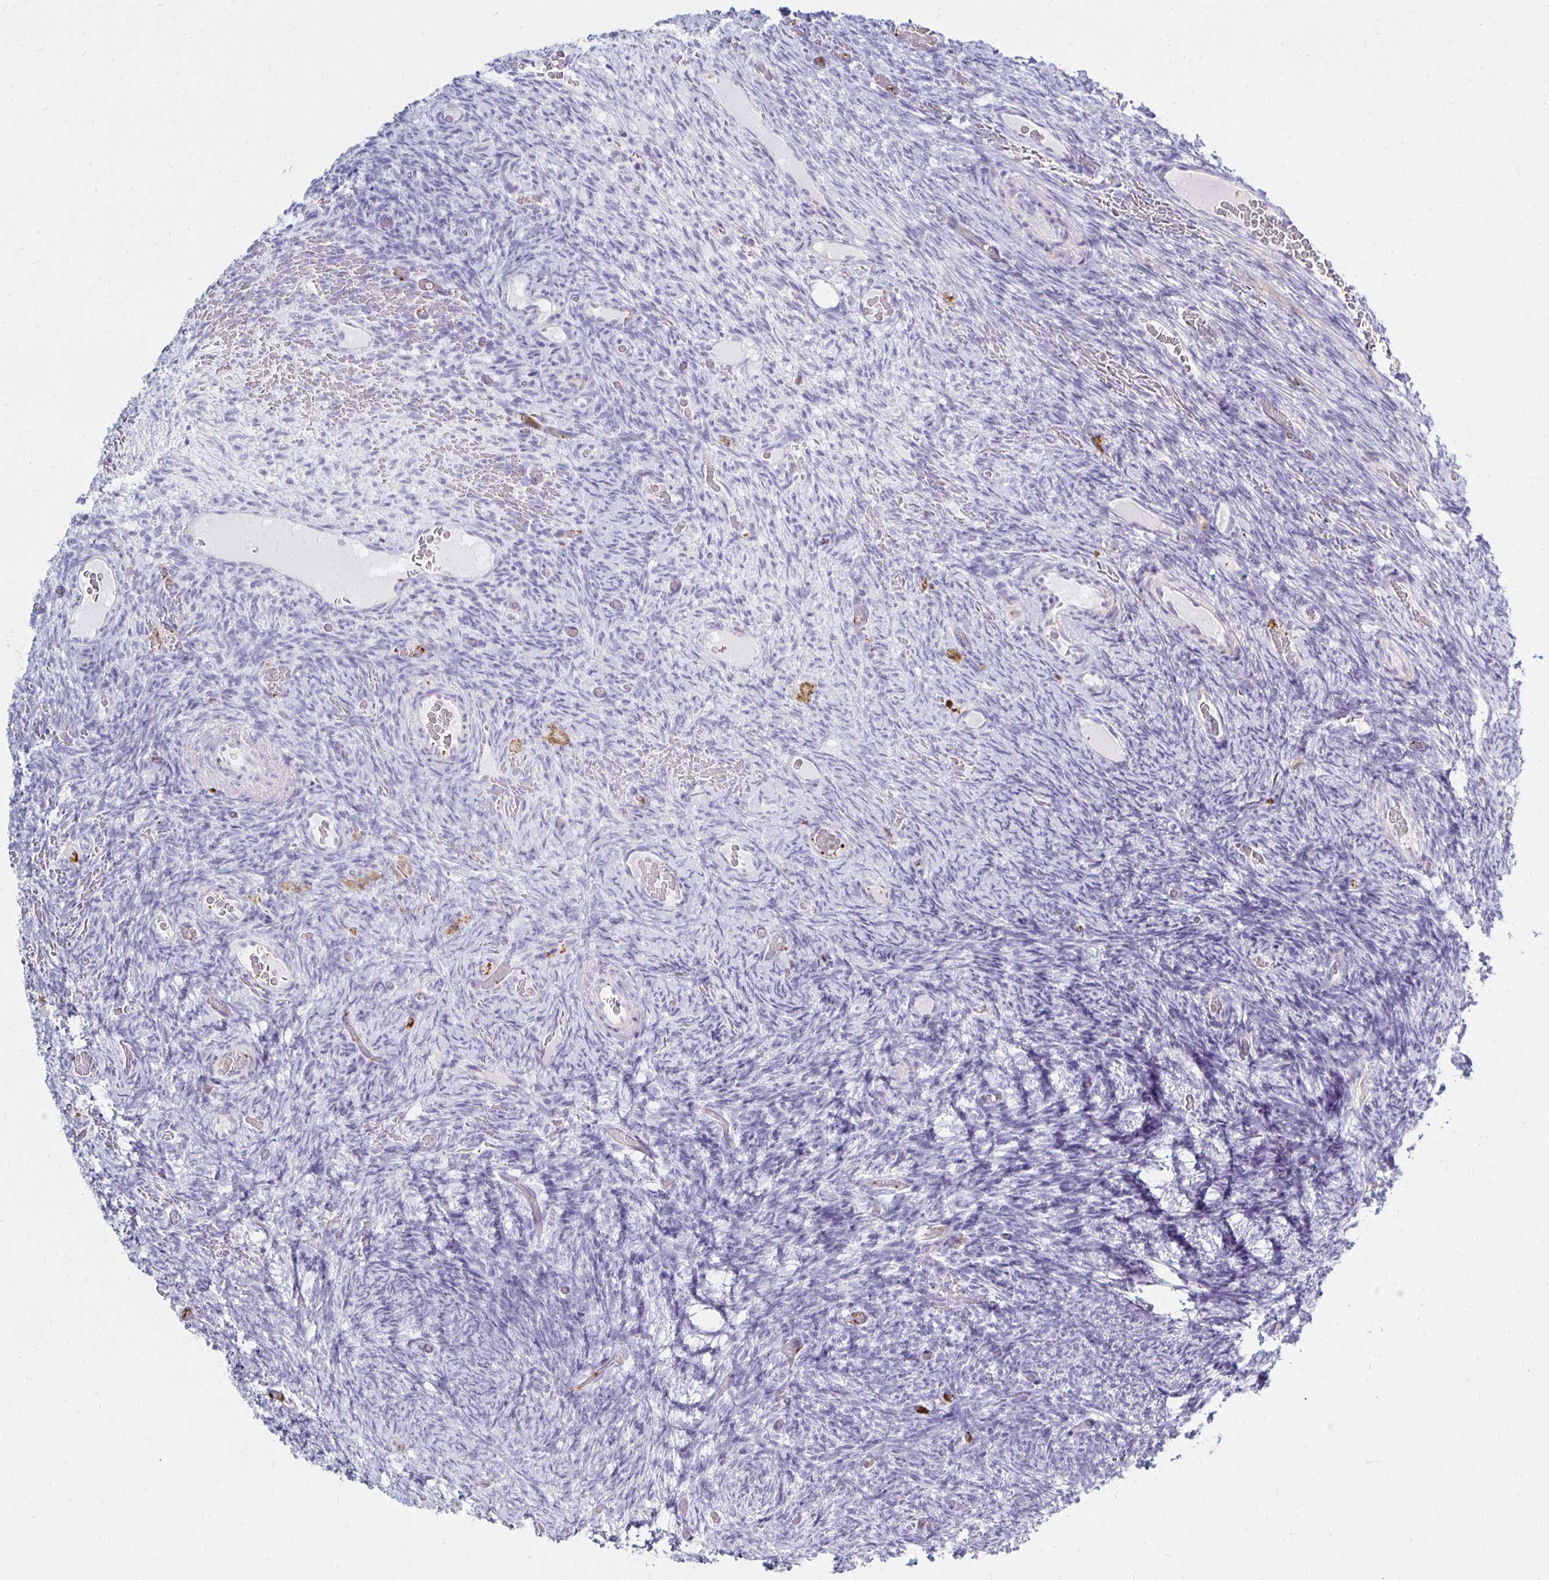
{"staining": {"intensity": "negative", "quantity": "none", "location": "none"}, "tissue": "ovary", "cell_type": "Follicle cells", "image_type": "normal", "snomed": [{"axis": "morphology", "description": "Normal tissue, NOS"}, {"axis": "topography", "description": "Ovary"}], "caption": "The histopathology image reveals no staining of follicle cells in normal ovary. Brightfield microscopy of IHC stained with DAB (3,3'-diaminobenzidine) (brown) and hematoxylin (blue), captured at high magnification.", "gene": "CCL21", "patient": {"sex": "female", "age": 34}}